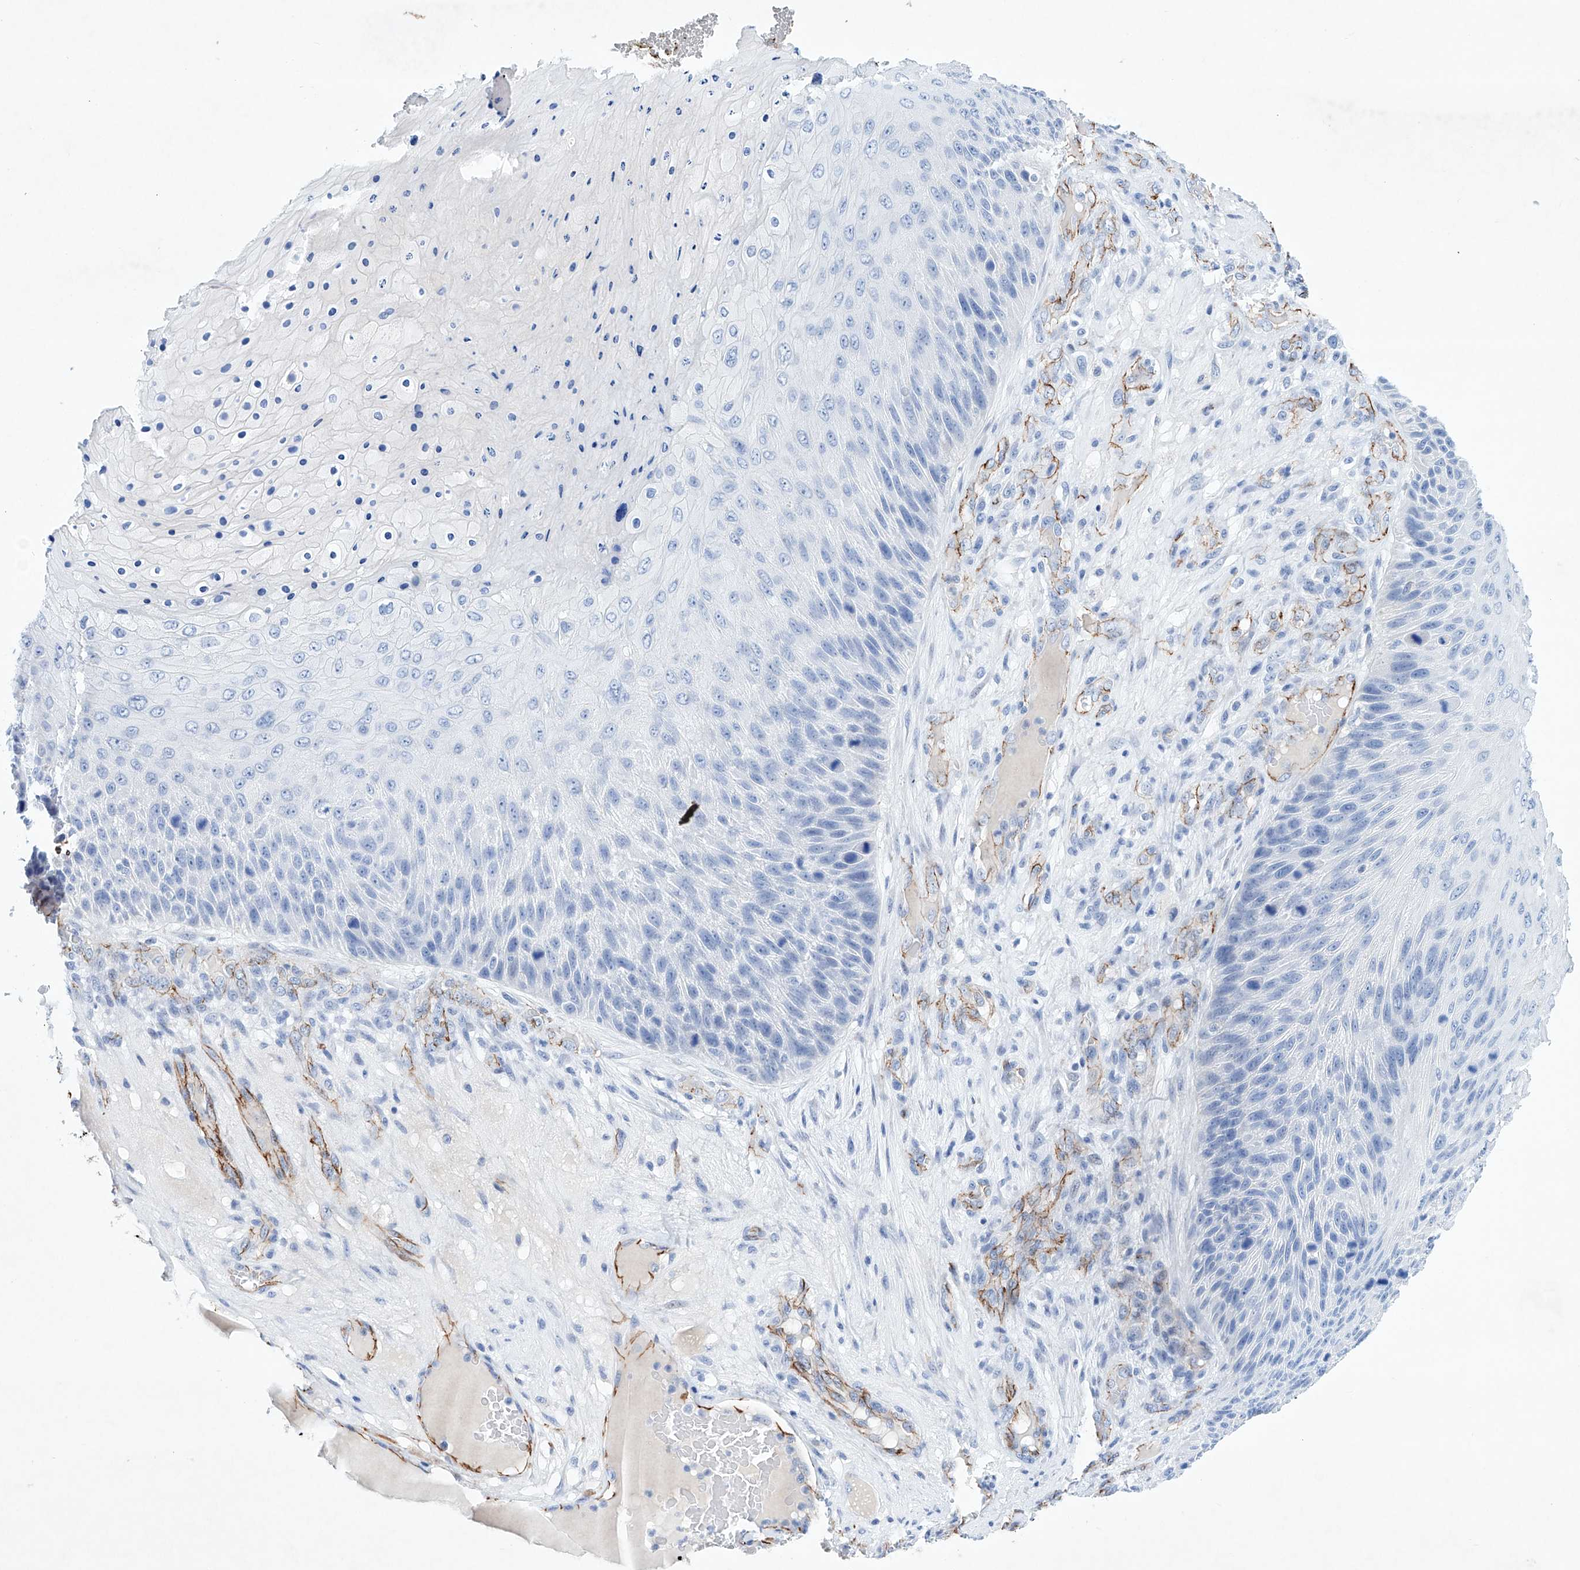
{"staining": {"intensity": "negative", "quantity": "none", "location": "none"}, "tissue": "skin cancer", "cell_type": "Tumor cells", "image_type": "cancer", "snomed": [{"axis": "morphology", "description": "Squamous cell carcinoma, NOS"}, {"axis": "topography", "description": "Skin"}], "caption": "Immunohistochemistry (IHC) histopathology image of neoplastic tissue: human skin squamous cell carcinoma stained with DAB (3,3'-diaminobenzidine) demonstrates no significant protein expression in tumor cells.", "gene": "ETV7", "patient": {"sex": "female", "age": 88}}